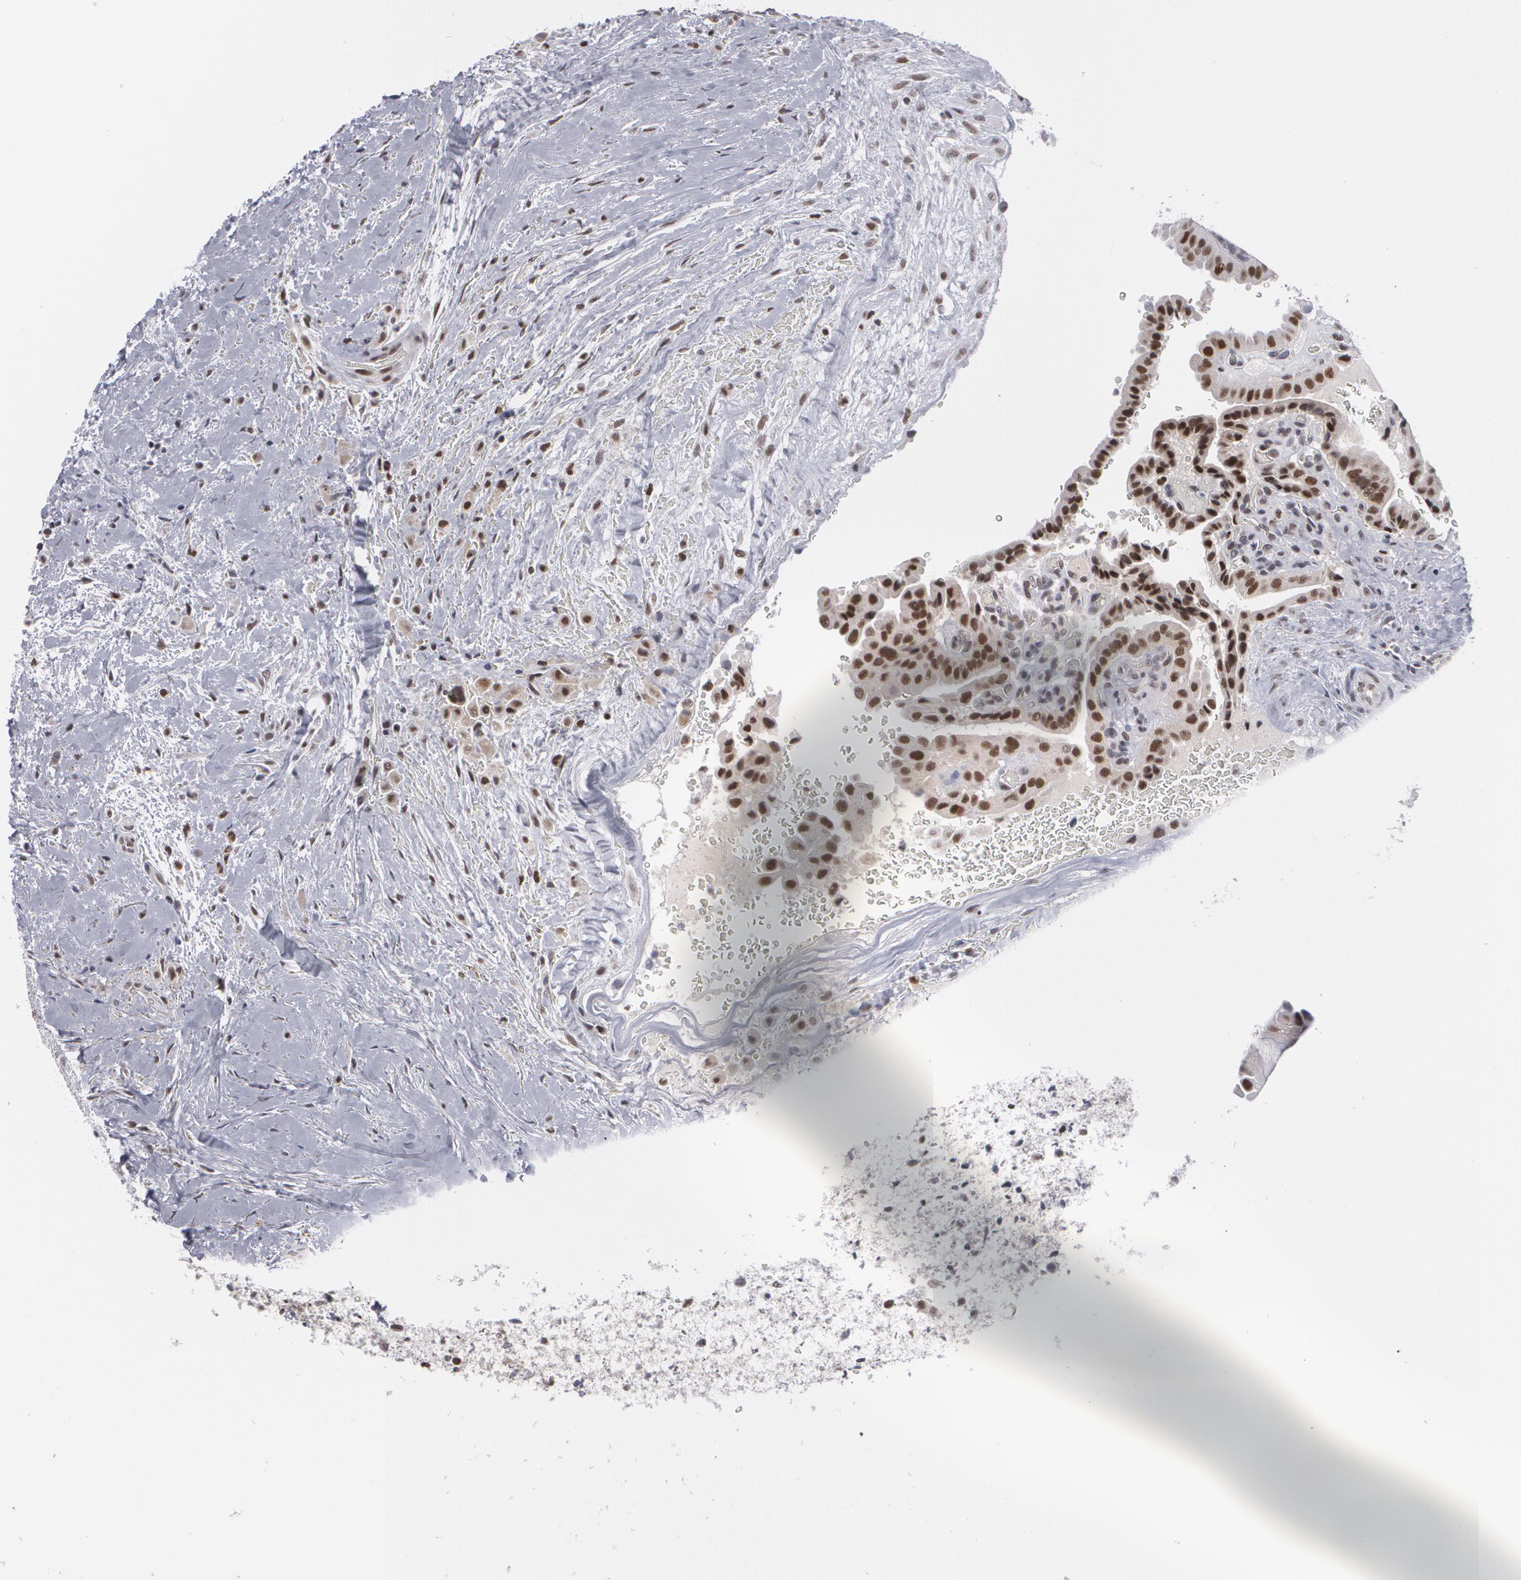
{"staining": {"intensity": "strong", "quantity": ">75%", "location": "nuclear"}, "tissue": "thyroid cancer", "cell_type": "Tumor cells", "image_type": "cancer", "snomed": [{"axis": "morphology", "description": "Papillary adenocarcinoma, NOS"}, {"axis": "topography", "description": "Thyroid gland"}], "caption": "Immunohistochemistry image of thyroid cancer (papillary adenocarcinoma) stained for a protein (brown), which shows high levels of strong nuclear expression in approximately >75% of tumor cells.", "gene": "MCL1", "patient": {"sex": "male", "age": 87}}